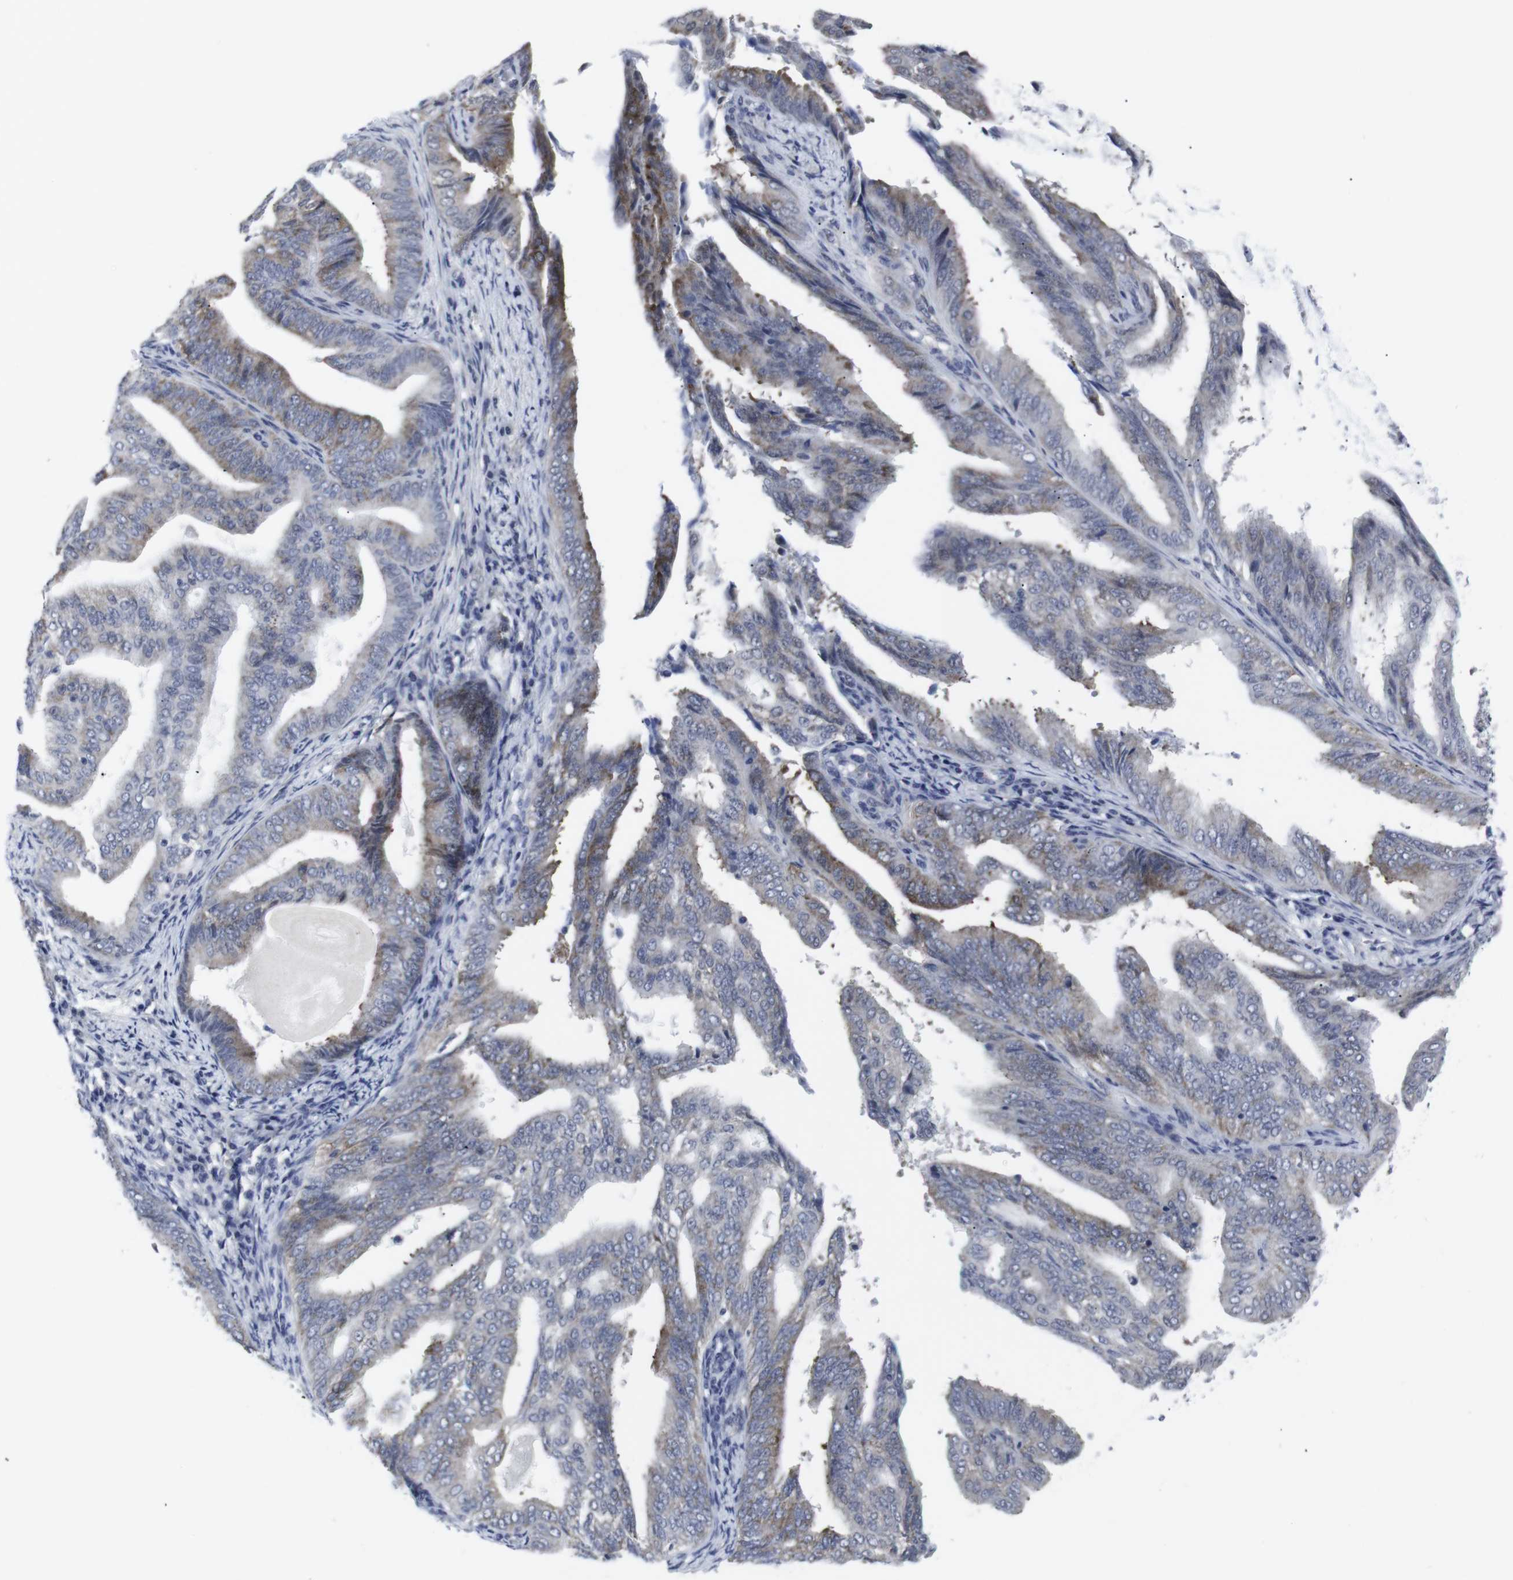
{"staining": {"intensity": "moderate", "quantity": "25%-75%", "location": "cytoplasmic/membranous"}, "tissue": "endometrial cancer", "cell_type": "Tumor cells", "image_type": "cancer", "snomed": [{"axis": "morphology", "description": "Adenocarcinoma, NOS"}, {"axis": "topography", "description": "Endometrium"}], "caption": "IHC of endometrial cancer (adenocarcinoma) displays medium levels of moderate cytoplasmic/membranous expression in about 25%-75% of tumor cells.", "gene": "GEMIN2", "patient": {"sex": "female", "age": 58}}